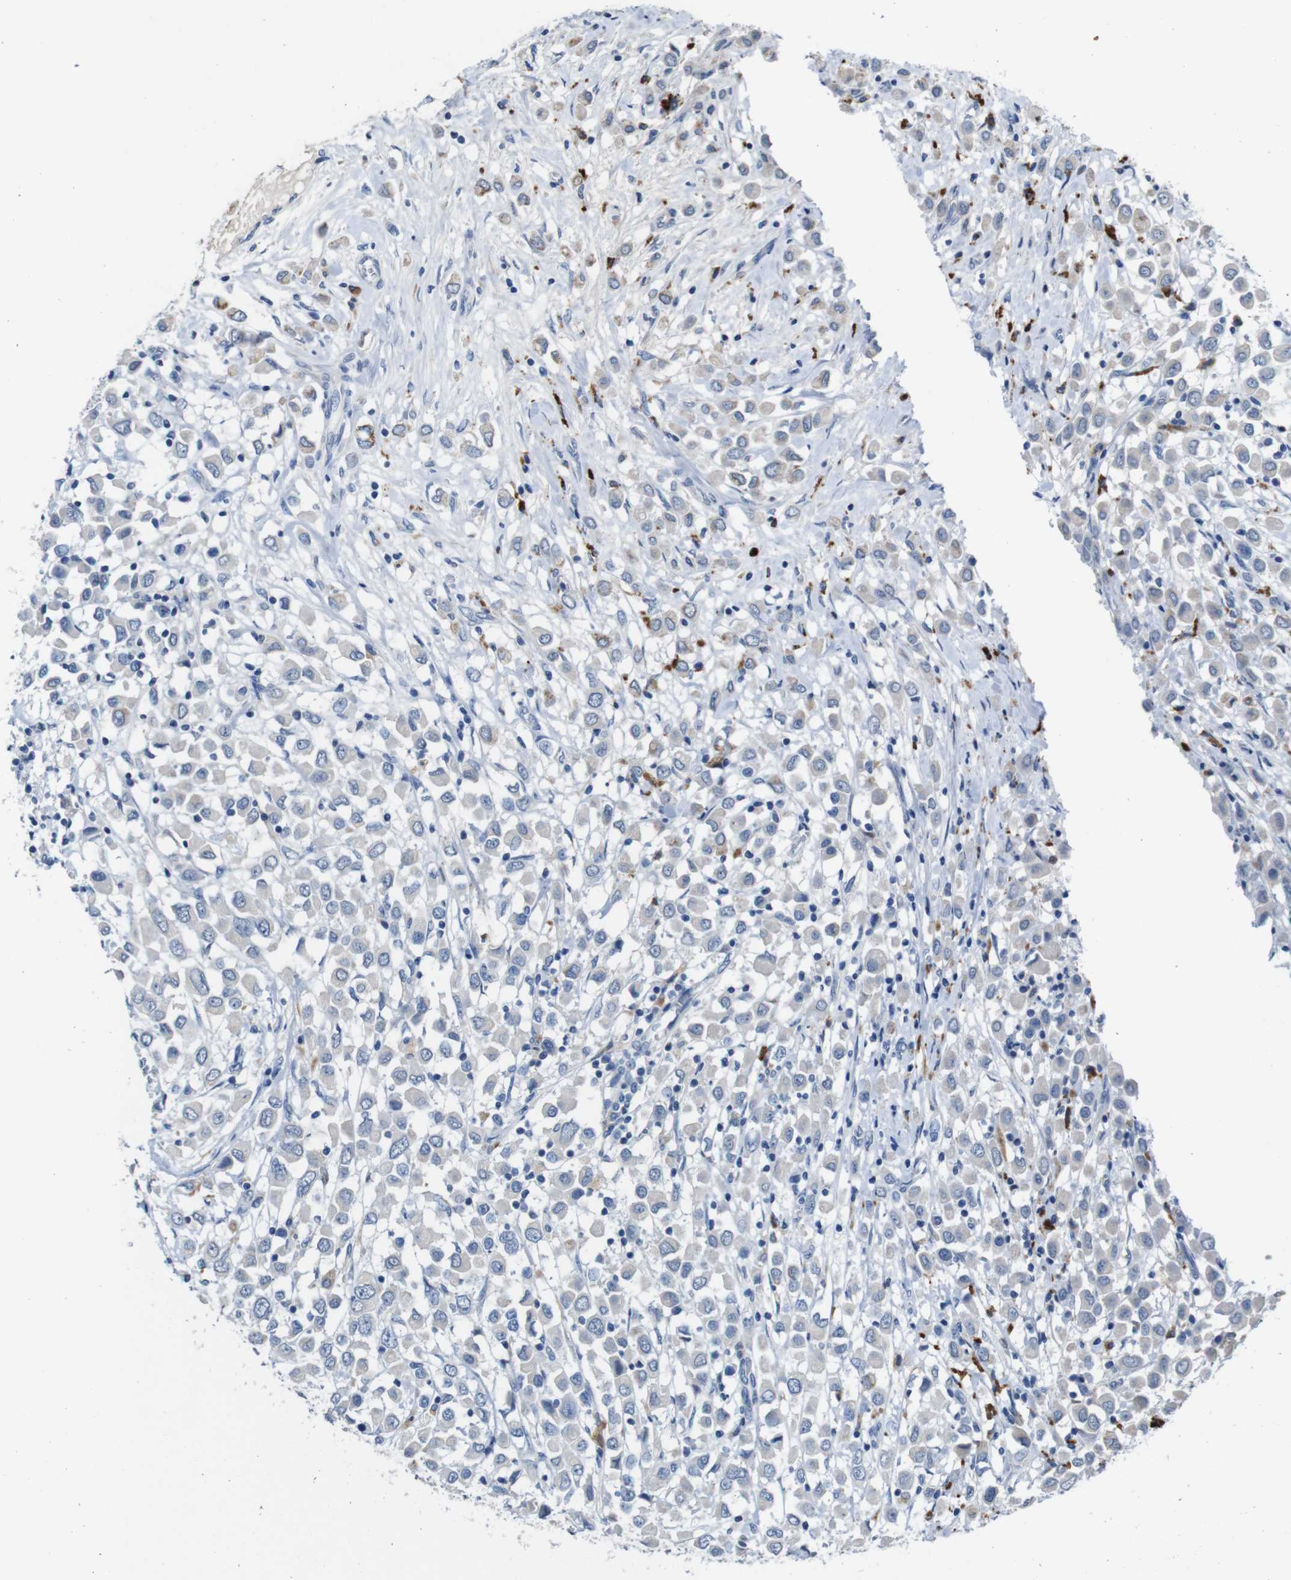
{"staining": {"intensity": "negative", "quantity": "none", "location": "none"}, "tissue": "breast cancer", "cell_type": "Tumor cells", "image_type": "cancer", "snomed": [{"axis": "morphology", "description": "Duct carcinoma"}, {"axis": "topography", "description": "Breast"}], "caption": "Immunohistochemical staining of breast infiltrating ductal carcinoma demonstrates no significant expression in tumor cells.", "gene": "SLC2A8", "patient": {"sex": "female", "age": 61}}